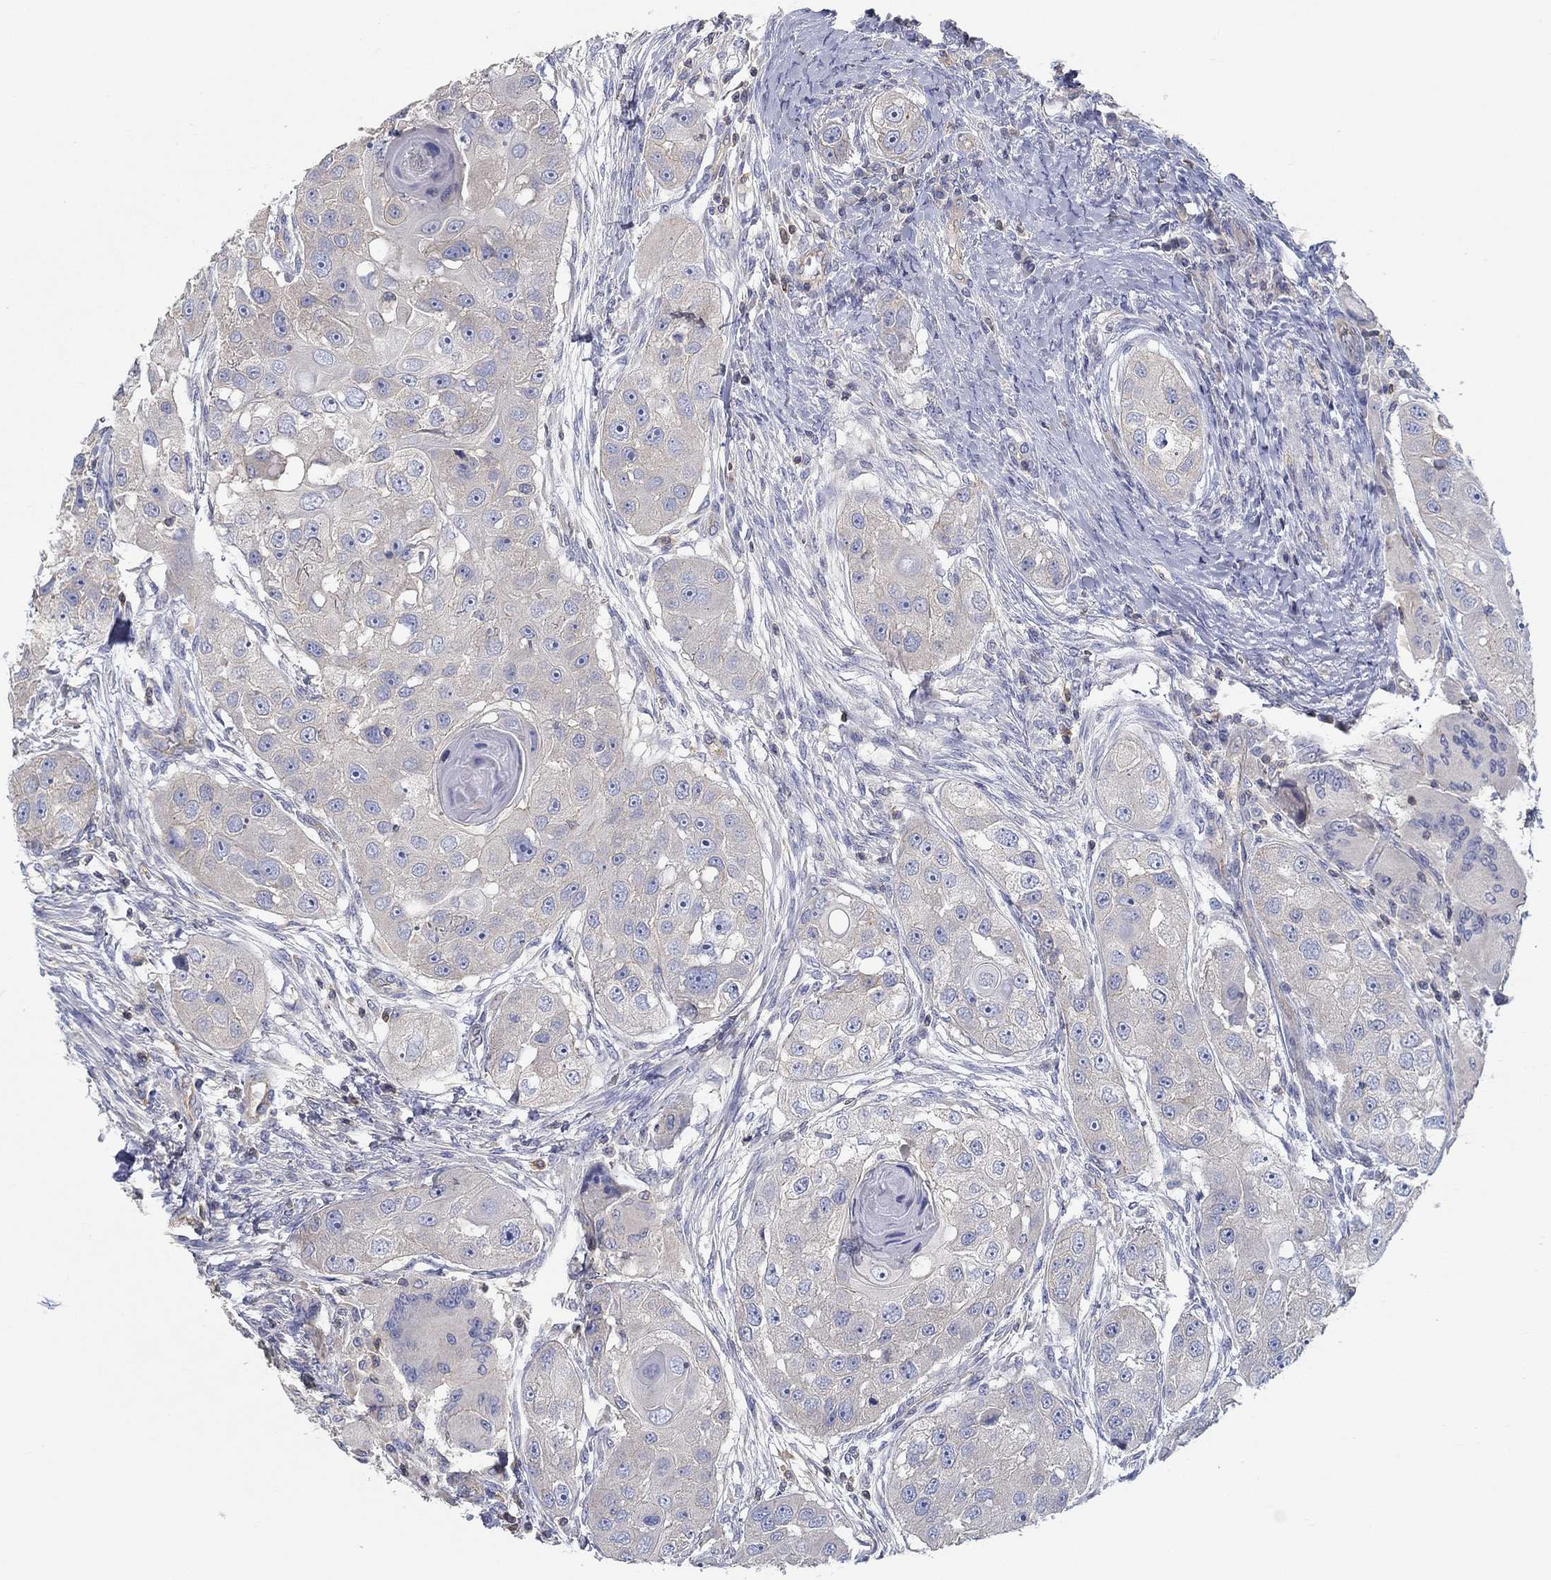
{"staining": {"intensity": "negative", "quantity": "none", "location": "none"}, "tissue": "head and neck cancer", "cell_type": "Tumor cells", "image_type": "cancer", "snomed": [{"axis": "morphology", "description": "Squamous cell carcinoma, NOS"}, {"axis": "topography", "description": "Head-Neck"}], "caption": "High magnification brightfield microscopy of head and neck squamous cell carcinoma stained with DAB (brown) and counterstained with hematoxylin (blue): tumor cells show no significant staining.", "gene": "BBOF1", "patient": {"sex": "male", "age": 51}}